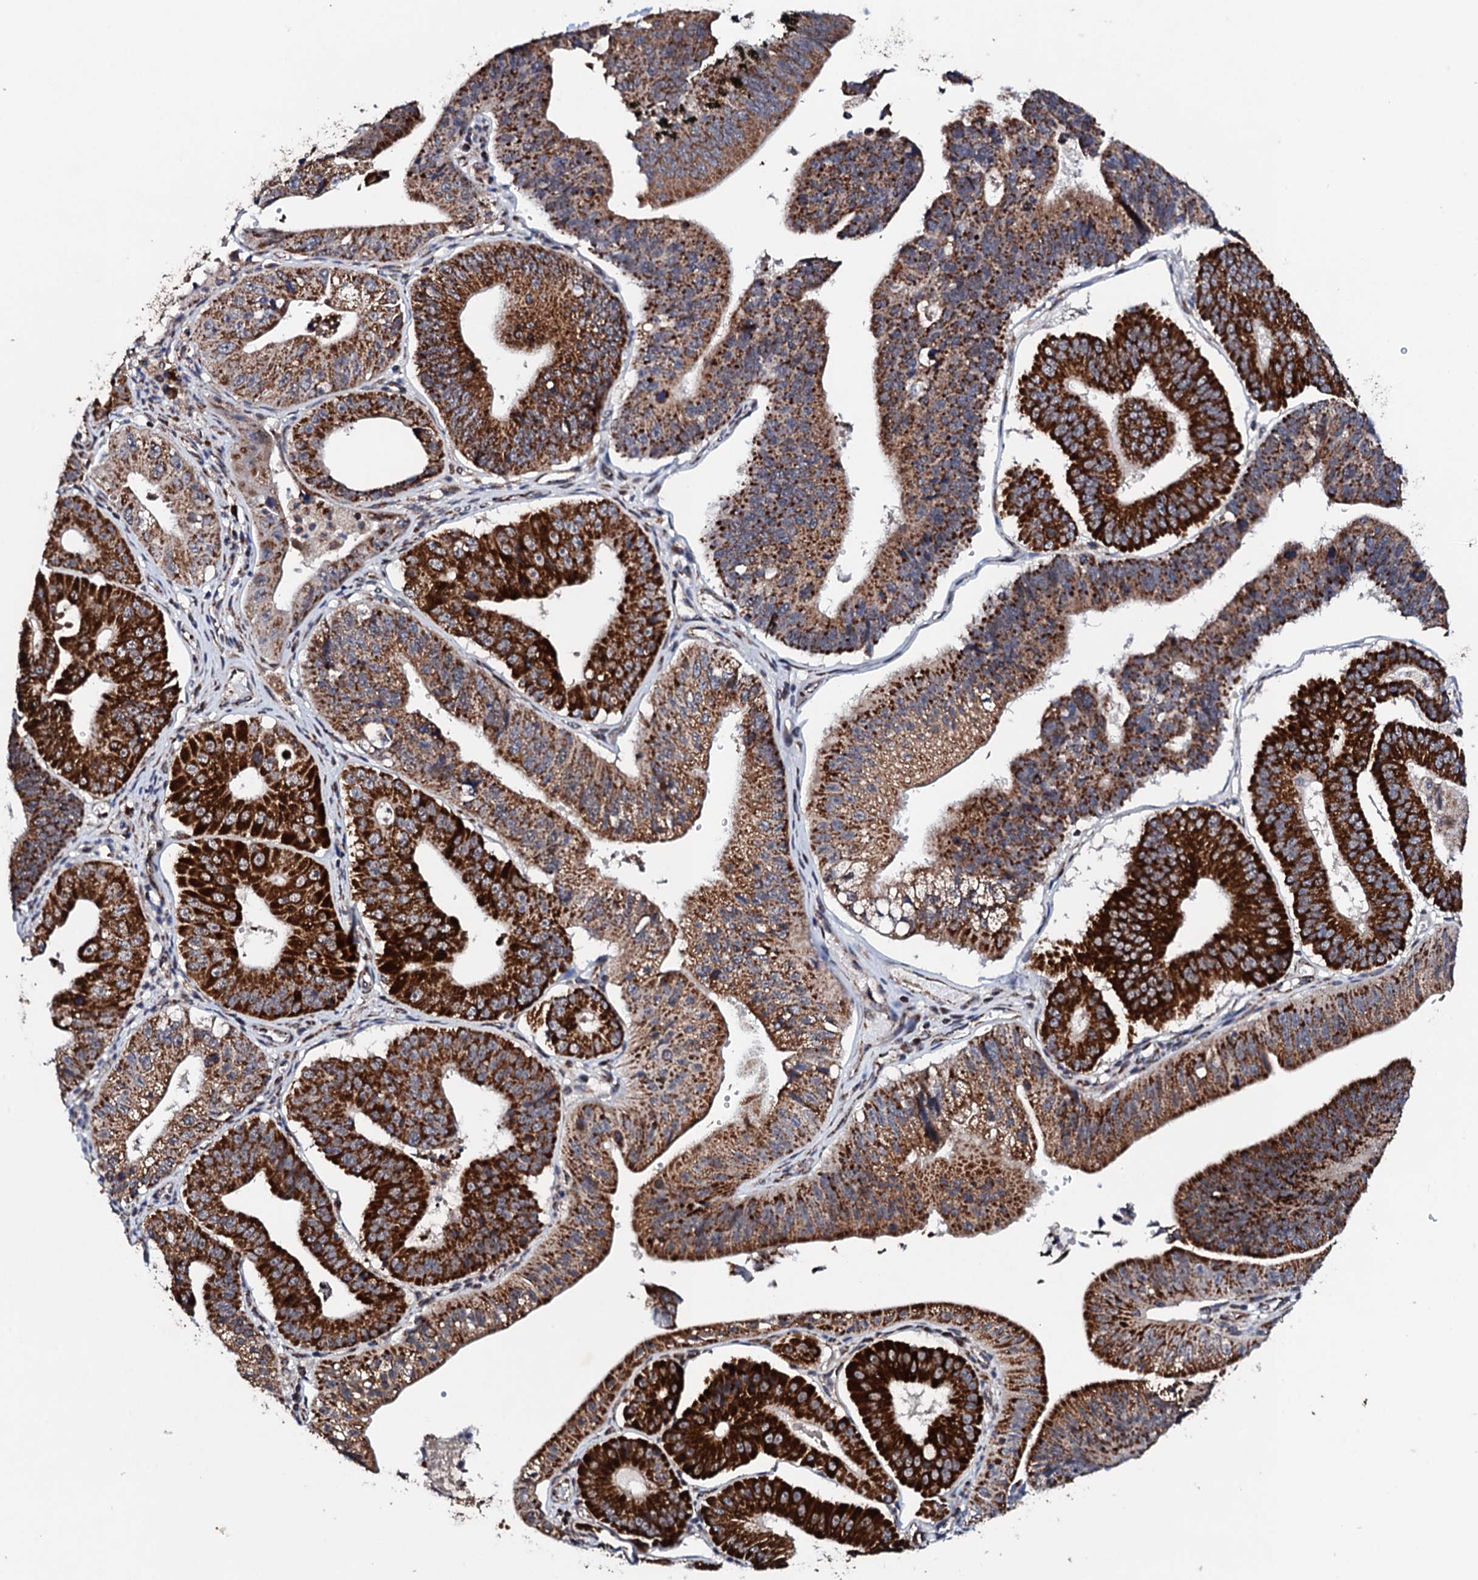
{"staining": {"intensity": "strong", "quantity": ">75%", "location": "cytoplasmic/membranous"}, "tissue": "stomach cancer", "cell_type": "Tumor cells", "image_type": "cancer", "snomed": [{"axis": "morphology", "description": "Adenocarcinoma, NOS"}, {"axis": "topography", "description": "Stomach"}], "caption": "An image showing strong cytoplasmic/membranous positivity in about >75% of tumor cells in stomach adenocarcinoma, as visualized by brown immunohistochemical staining.", "gene": "MTIF3", "patient": {"sex": "male", "age": 59}}